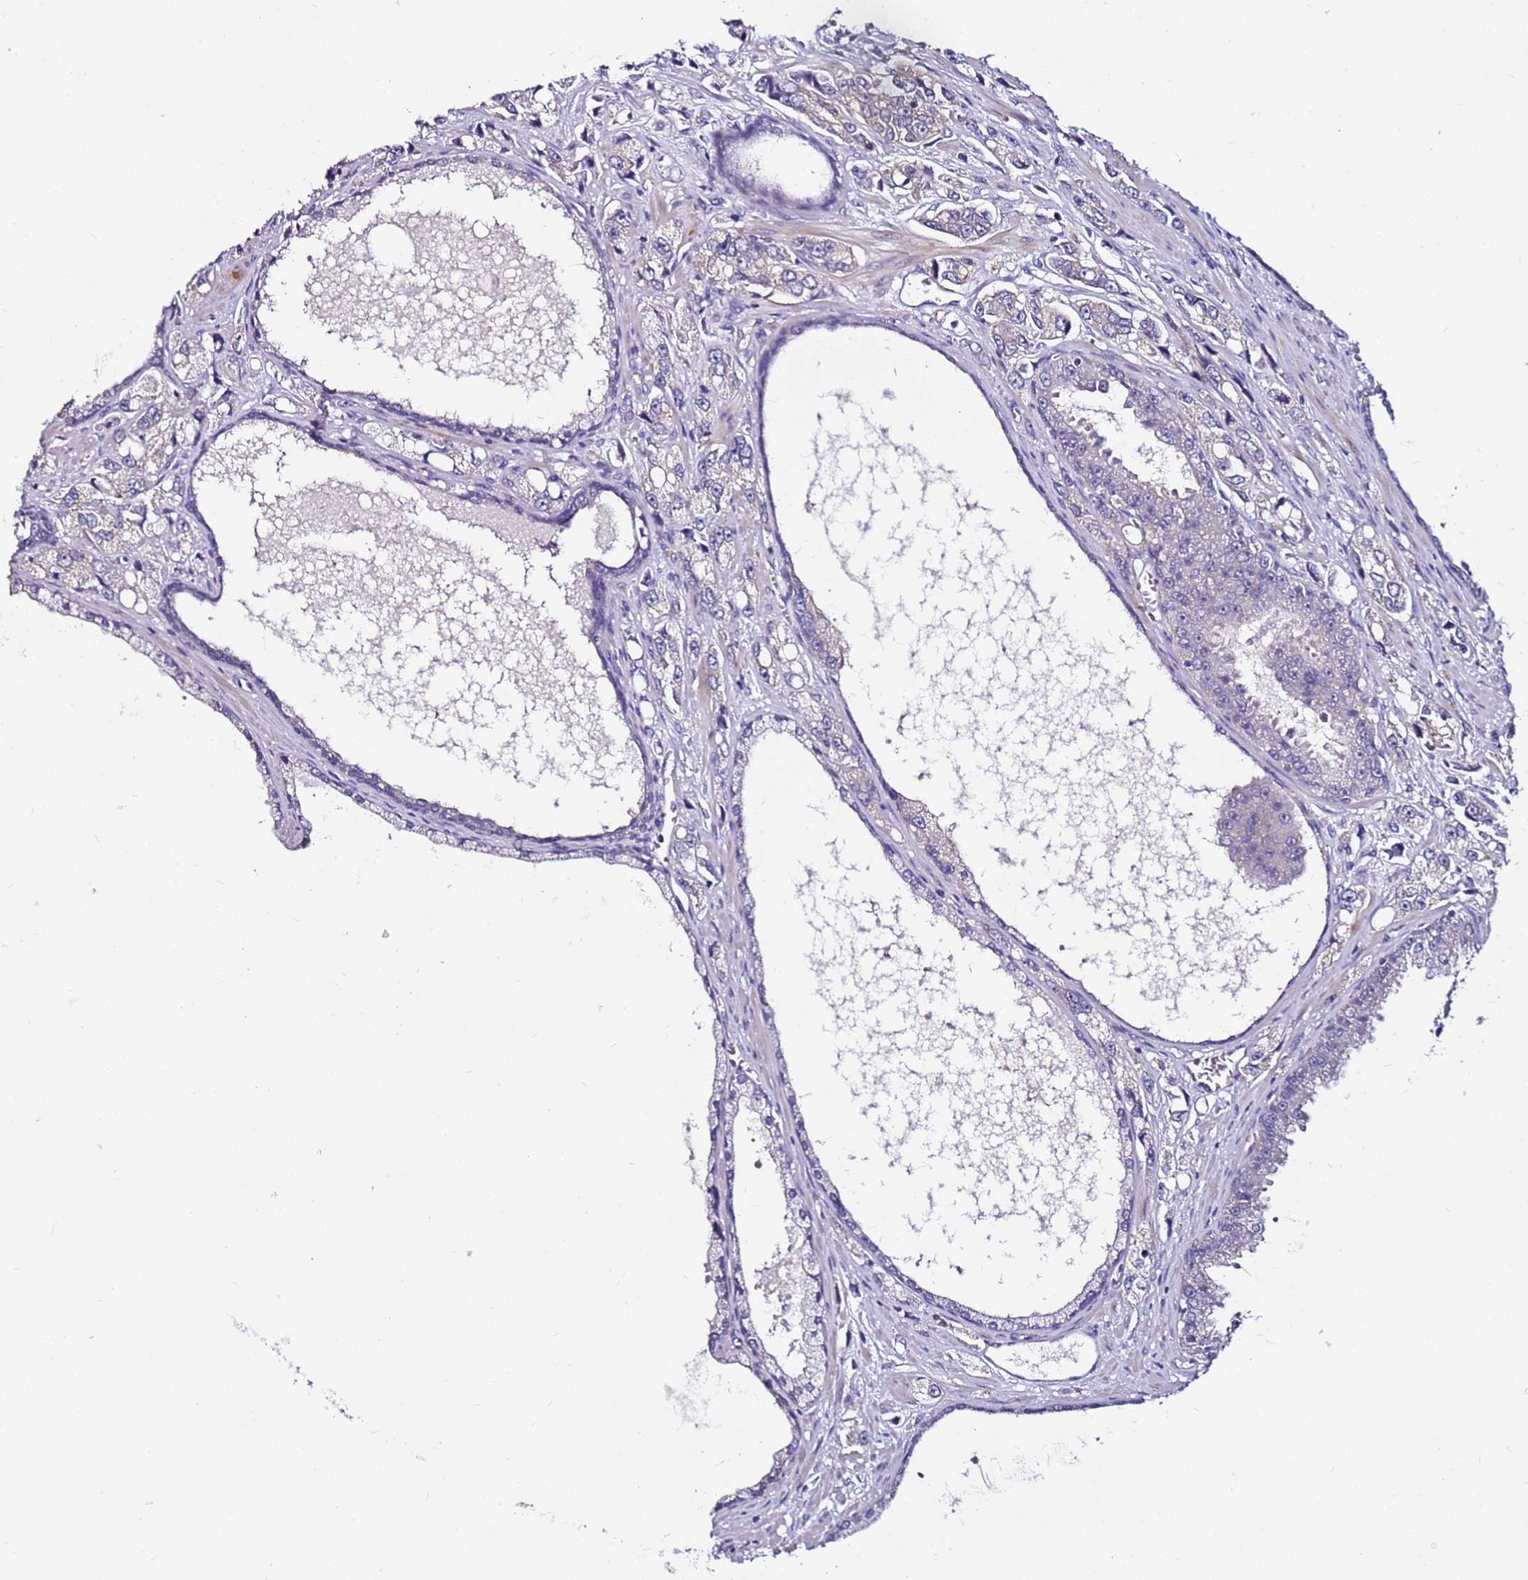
{"staining": {"intensity": "negative", "quantity": "none", "location": "none"}, "tissue": "prostate cancer", "cell_type": "Tumor cells", "image_type": "cancer", "snomed": [{"axis": "morphology", "description": "Adenocarcinoma, High grade"}, {"axis": "topography", "description": "Prostate"}], "caption": "The micrograph shows no staining of tumor cells in adenocarcinoma (high-grade) (prostate).", "gene": "SRRM5", "patient": {"sex": "male", "age": 74}}